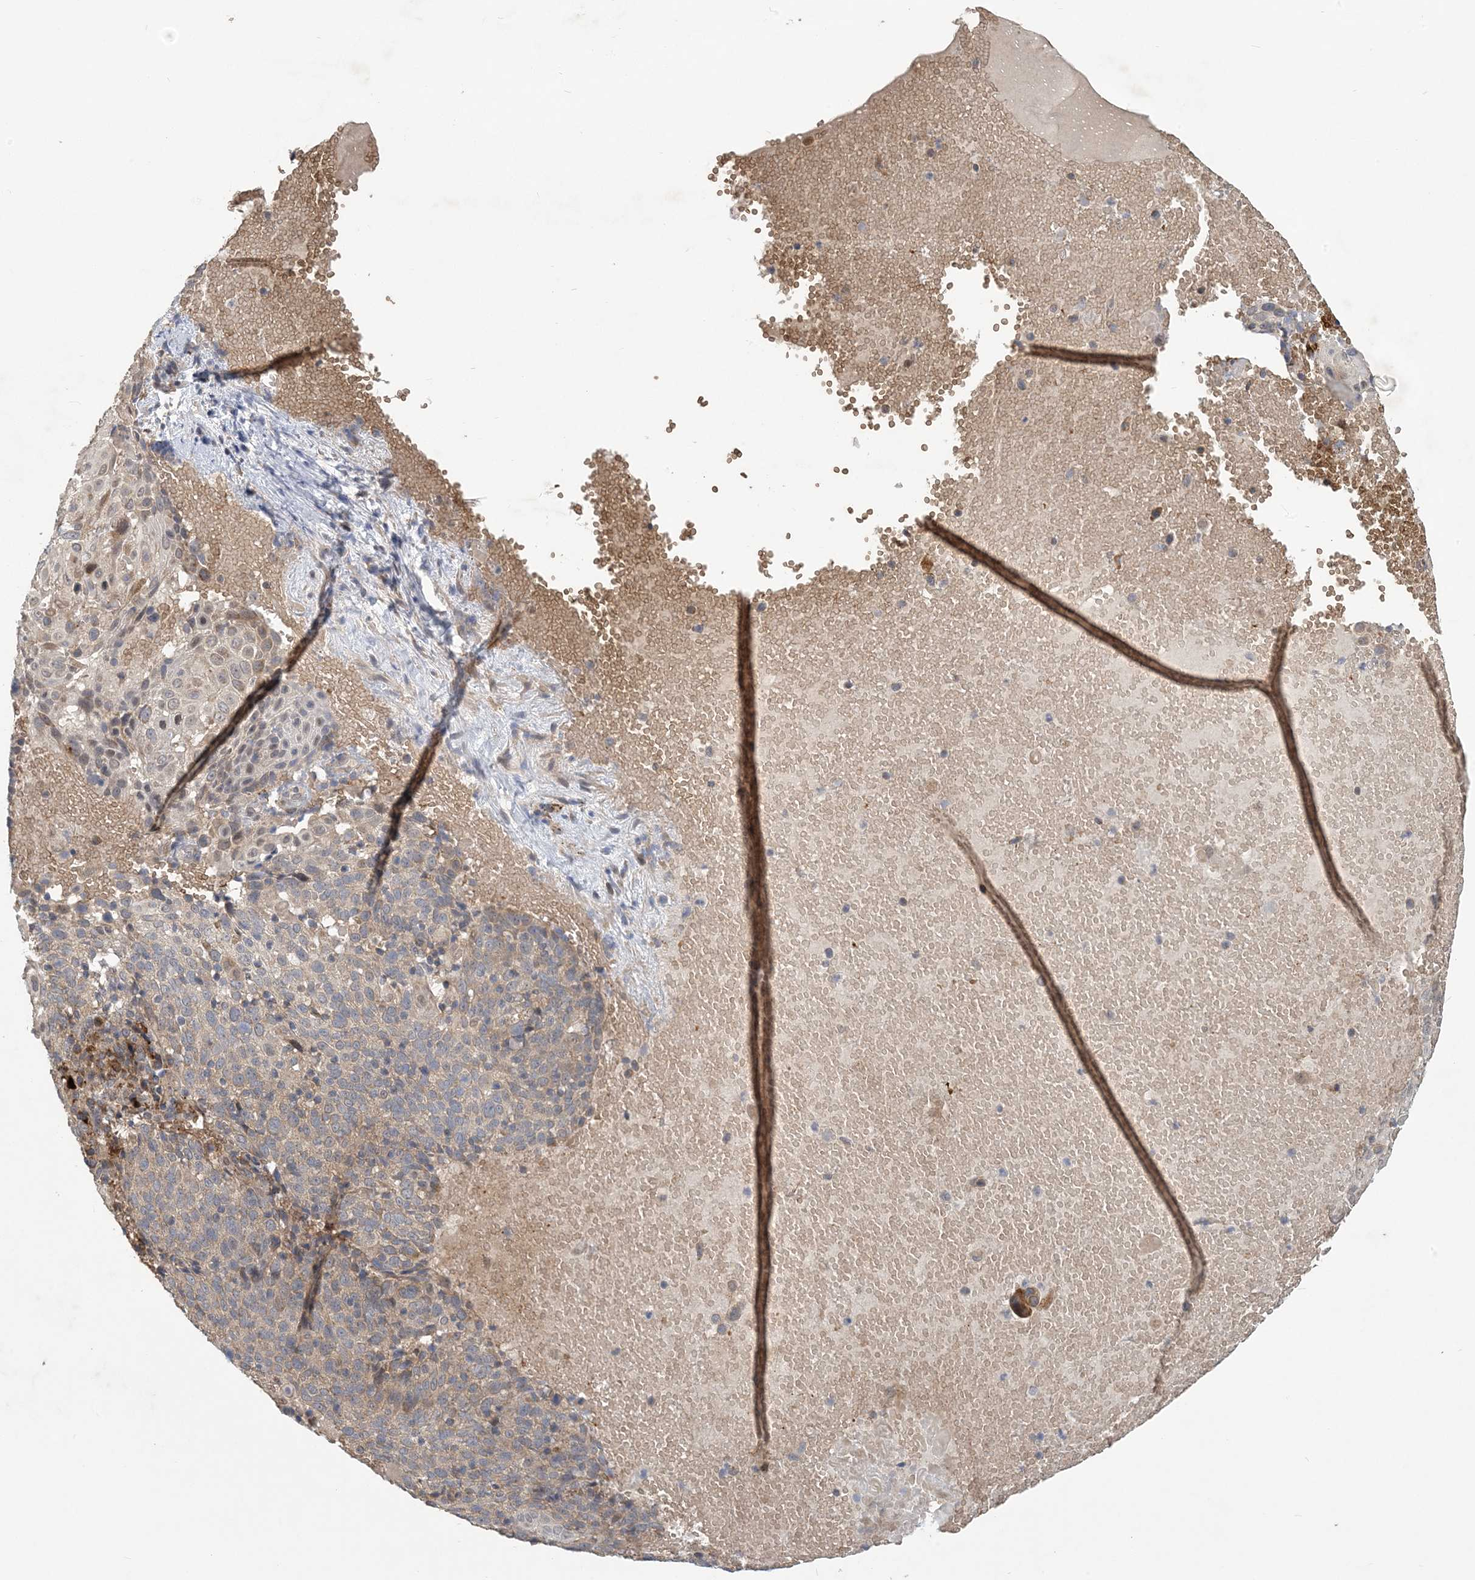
{"staining": {"intensity": "moderate", "quantity": "<25%", "location": "cytoplasmic/membranous"}, "tissue": "cervical cancer", "cell_type": "Tumor cells", "image_type": "cancer", "snomed": [{"axis": "morphology", "description": "Squamous cell carcinoma, NOS"}, {"axis": "topography", "description": "Cervix"}], "caption": "Squamous cell carcinoma (cervical) stained with a protein marker displays moderate staining in tumor cells.", "gene": "PUSL1", "patient": {"sex": "female", "age": 74}}